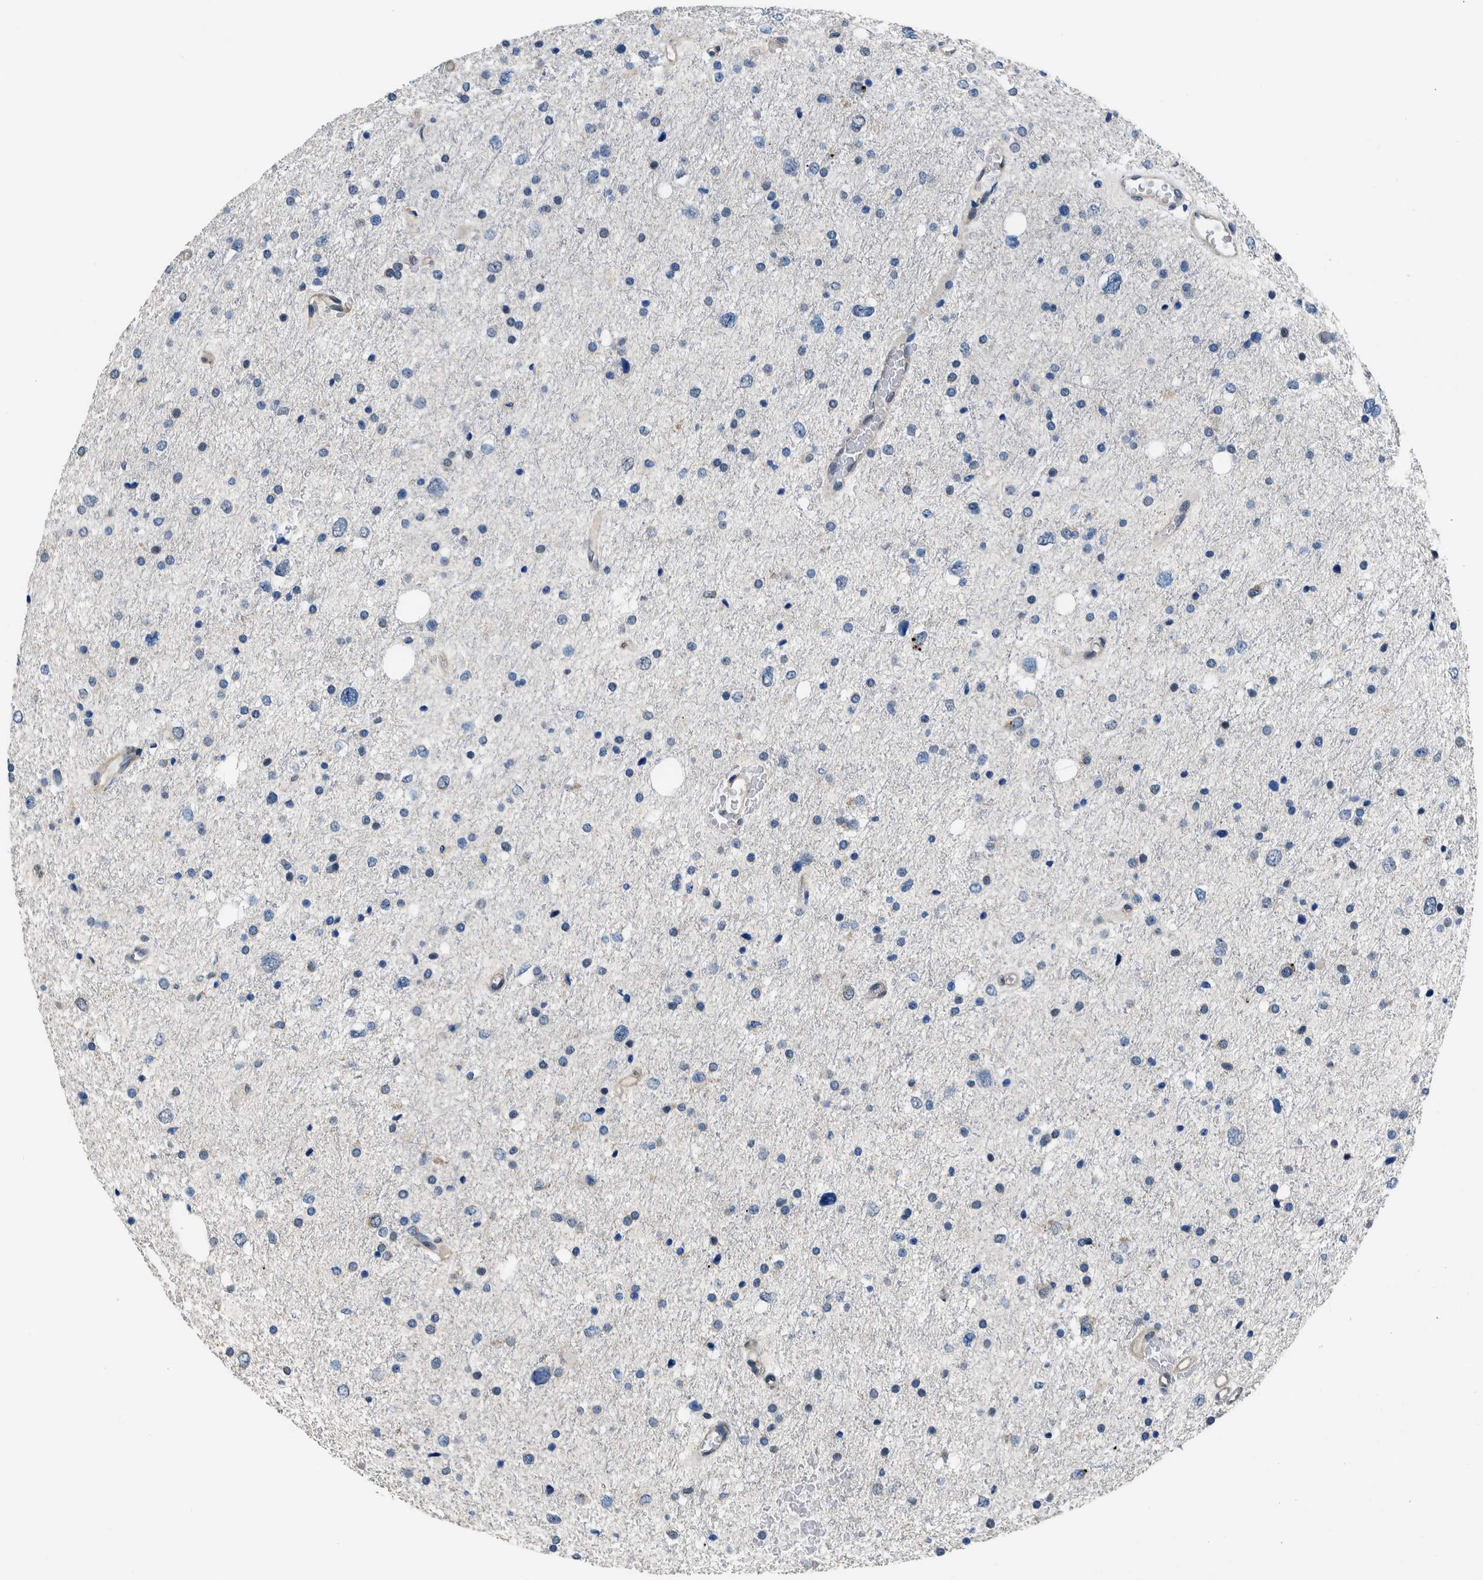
{"staining": {"intensity": "negative", "quantity": "none", "location": "none"}, "tissue": "glioma", "cell_type": "Tumor cells", "image_type": "cancer", "snomed": [{"axis": "morphology", "description": "Glioma, malignant, Low grade"}, {"axis": "topography", "description": "Brain"}], "caption": "The photomicrograph demonstrates no staining of tumor cells in low-grade glioma (malignant).", "gene": "NIBAN2", "patient": {"sex": "female", "age": 37}}